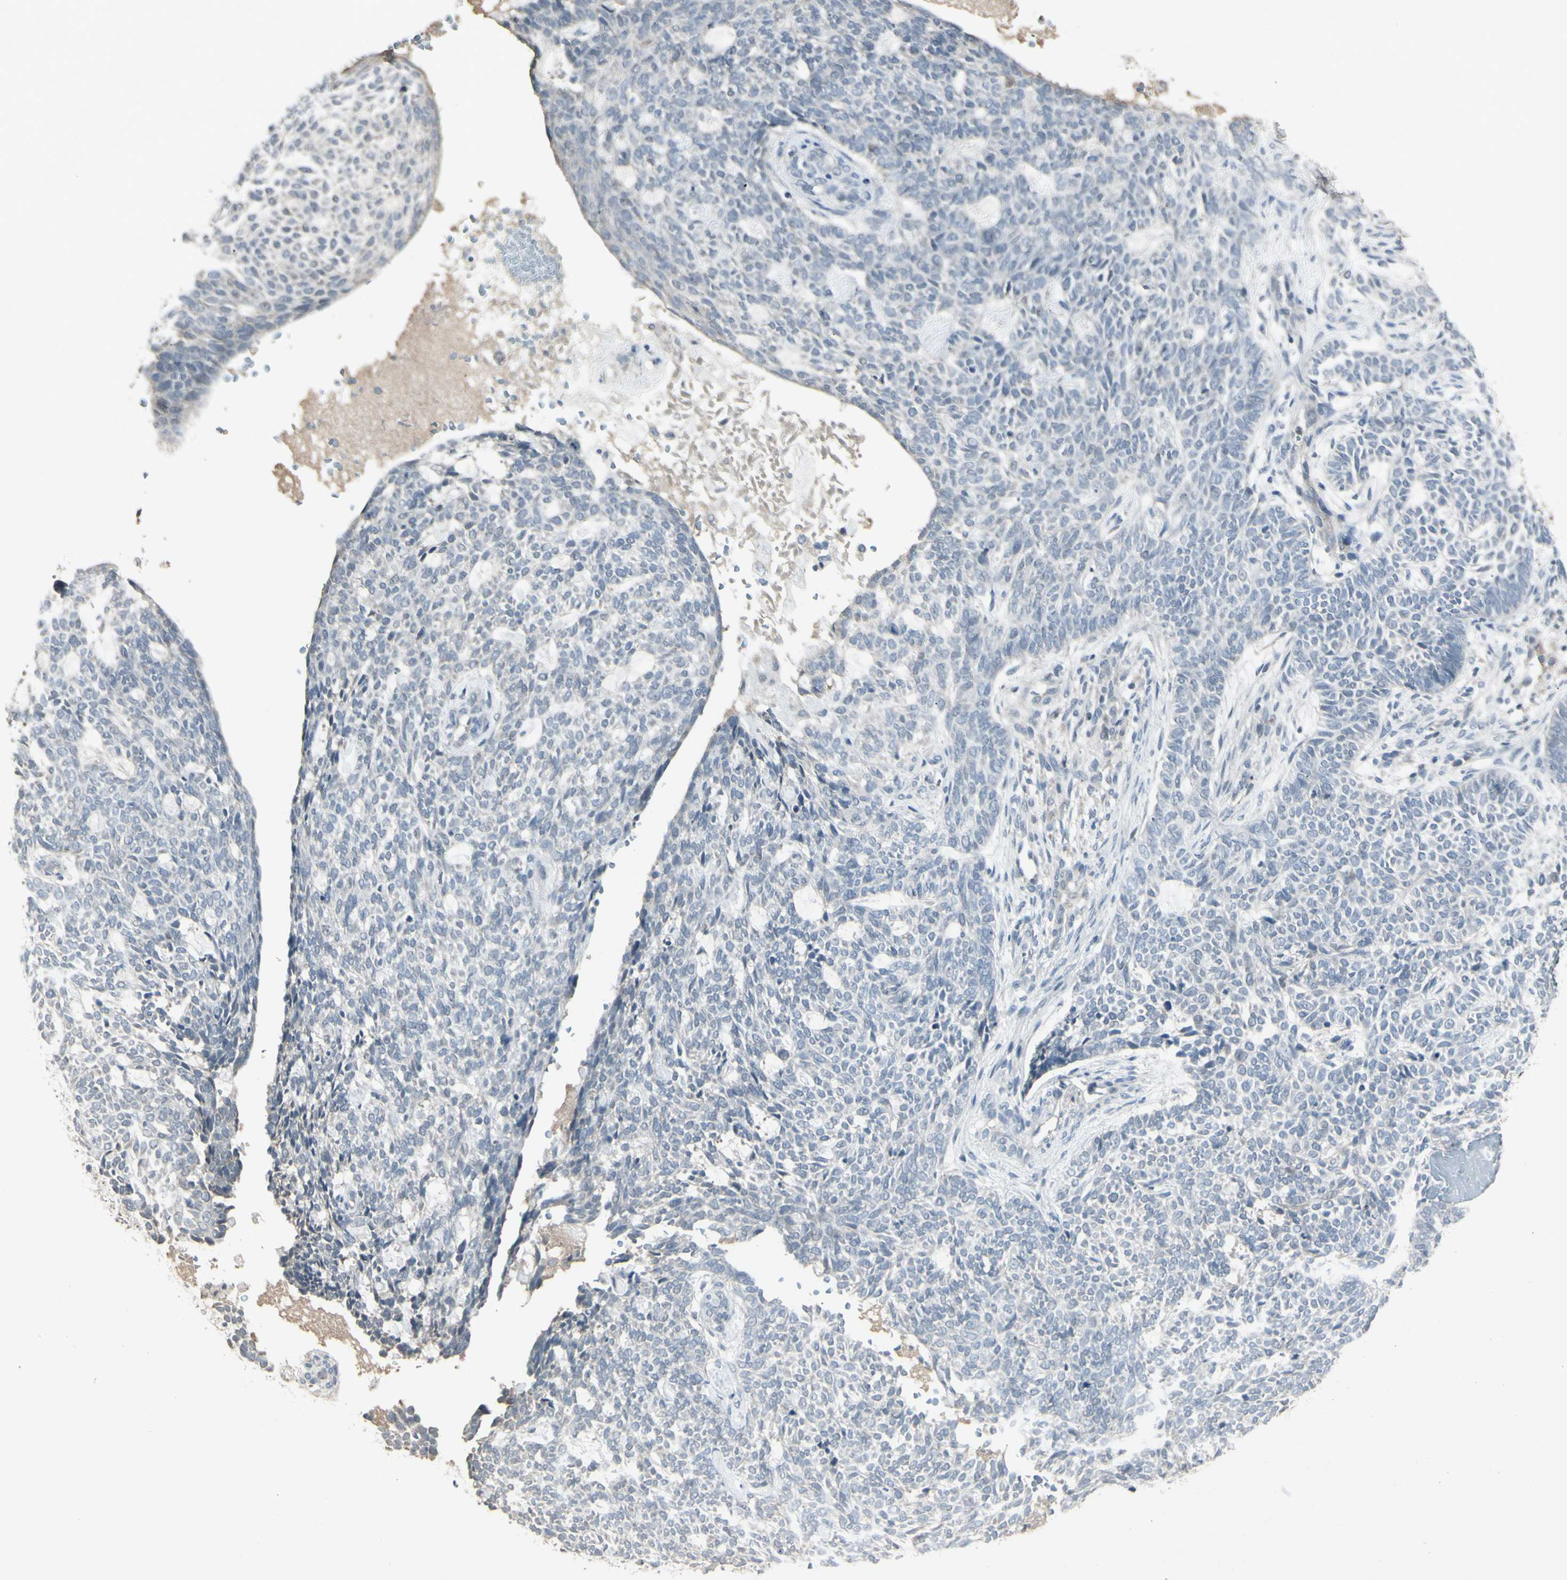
{"staining": {"intensity": "negative", "quantity": "none", "location": "none"}, "tissue": "skin cancer", "cell_type": "Tumor cells", "image_type": "cancer", "snomed": [{"axis": "morphology", "description": "Basal cell carcinoma"}, {"axis": "topography", "description": "Skin"}], "caption": "A high-resolution micrograph shows IHC staining of skin cancer (basal cell carcinoma), which reveals no significant expression in tumor cells. (Stains: DAB (3,3'-diaminobenzidine) IHC with hematoxylin counter stain, Microscopy: brightfield microscopy at high magnification).", "gene": "PIAS4", "patient": {"sex": "male", "age": 87}}